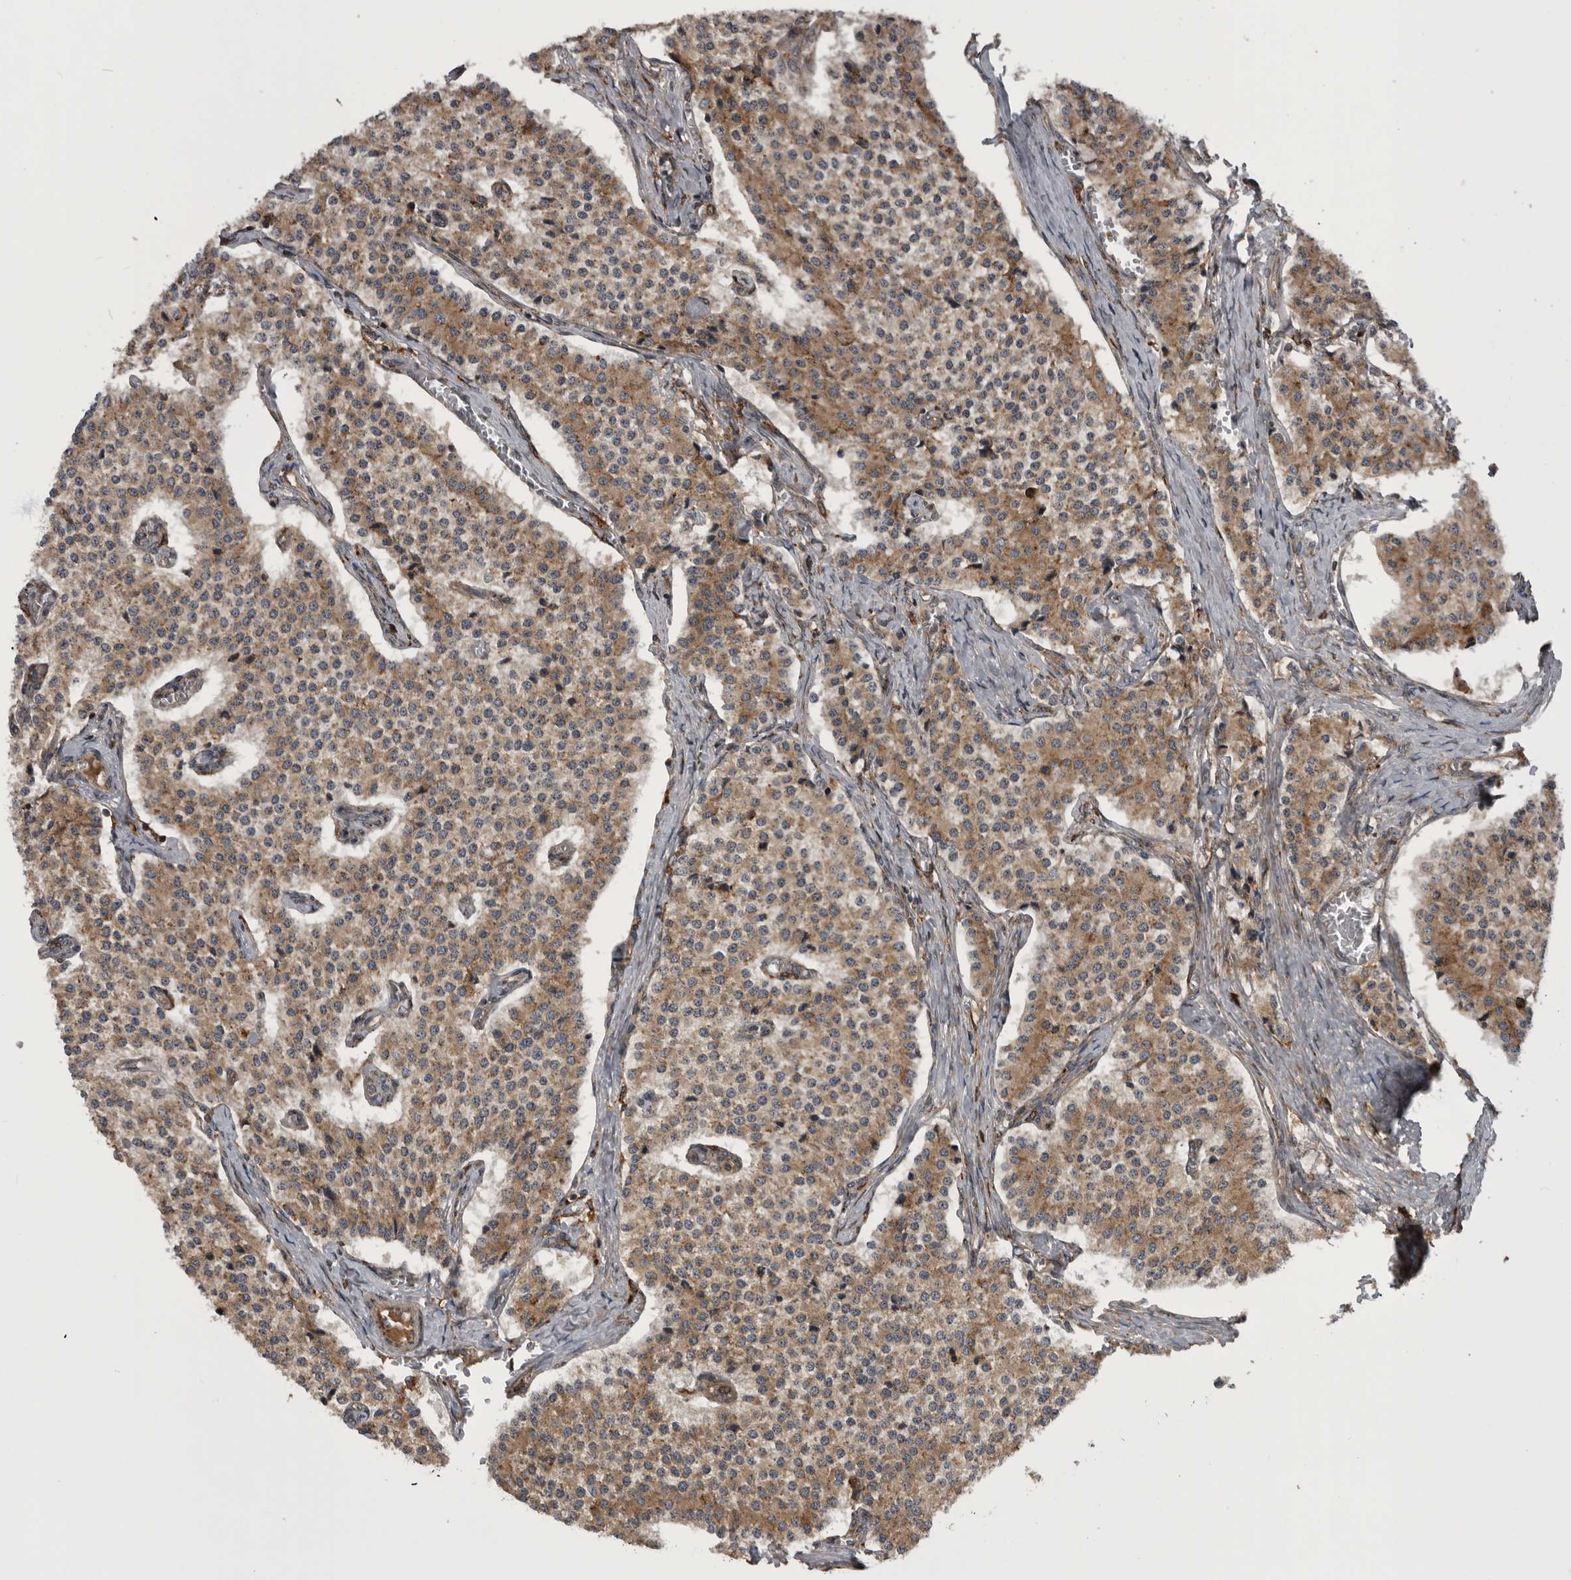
{"staining": {"intensity": "moderate", "quantity": ">75%", "location": "cytoplasmic/membranous"}, "tissue": "carcinoid", "cell_type": "Tumor cells", "image_type": "cancer", "snomed": [{"axis": "morphology", "description": "Carcinoid, malignant, NOS"}, {"axis": "topography", "description": "Colon"}], "caption": "Immunohistochemical staining of human carcinoid (malignant) demonstrates moderate cytoplasmic/membranous protein staining in approximately >75% of tumor cells.", "gene": "RAB3GAP2", "patient": {"sex": "female", "age": 52}}